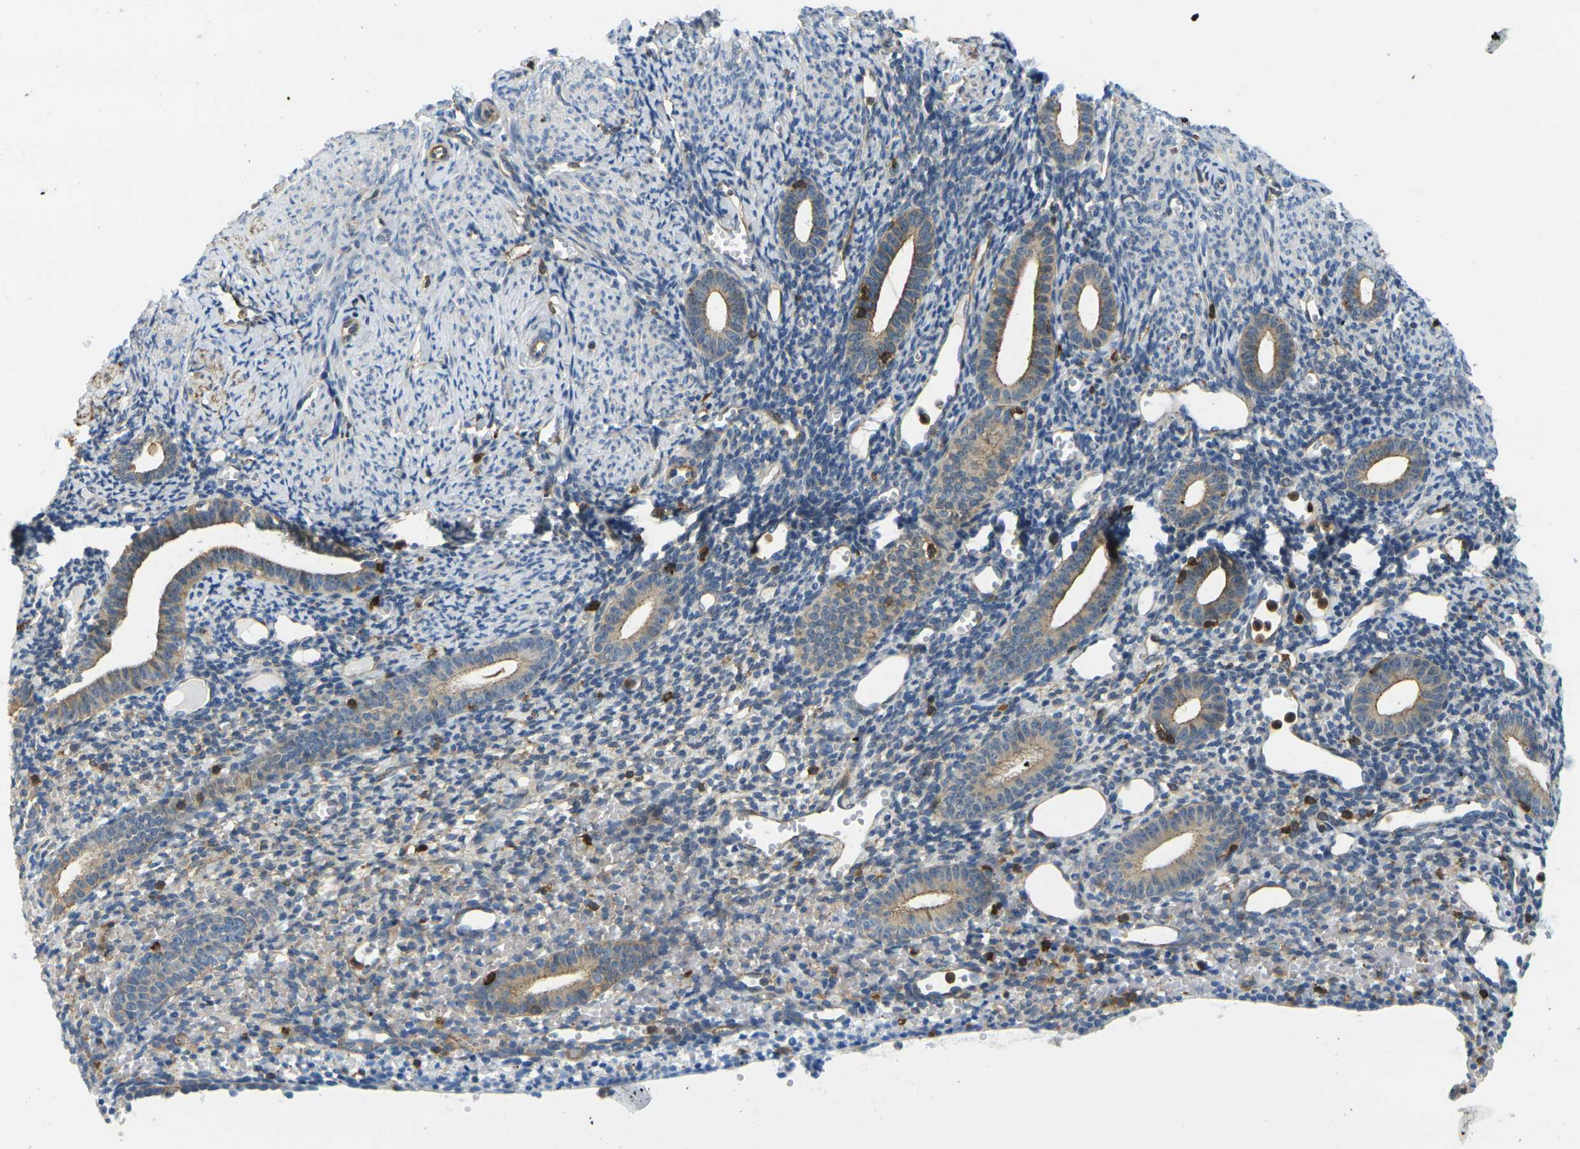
{"staining": {"intensity": "weak", "quantity": "<25%", "location": "cytoplasmic/membranous"}, "tissue": "endometrium", "cell_type": "Cells in endometrial stroma", "image_type": "normal", "snomed": [{"axis": "morphology", "description": "Normal tissue, NOS"}, {"axis": "topography", "description": "Endometrium"}], "caption": "IHC micrograph of unremarkable human endometrium stained for a protein (brown), which exhibits no expression in cells in endometrial stroma.", "gene": "LASP1", "patient": {"sex": "female", "age": 50}}